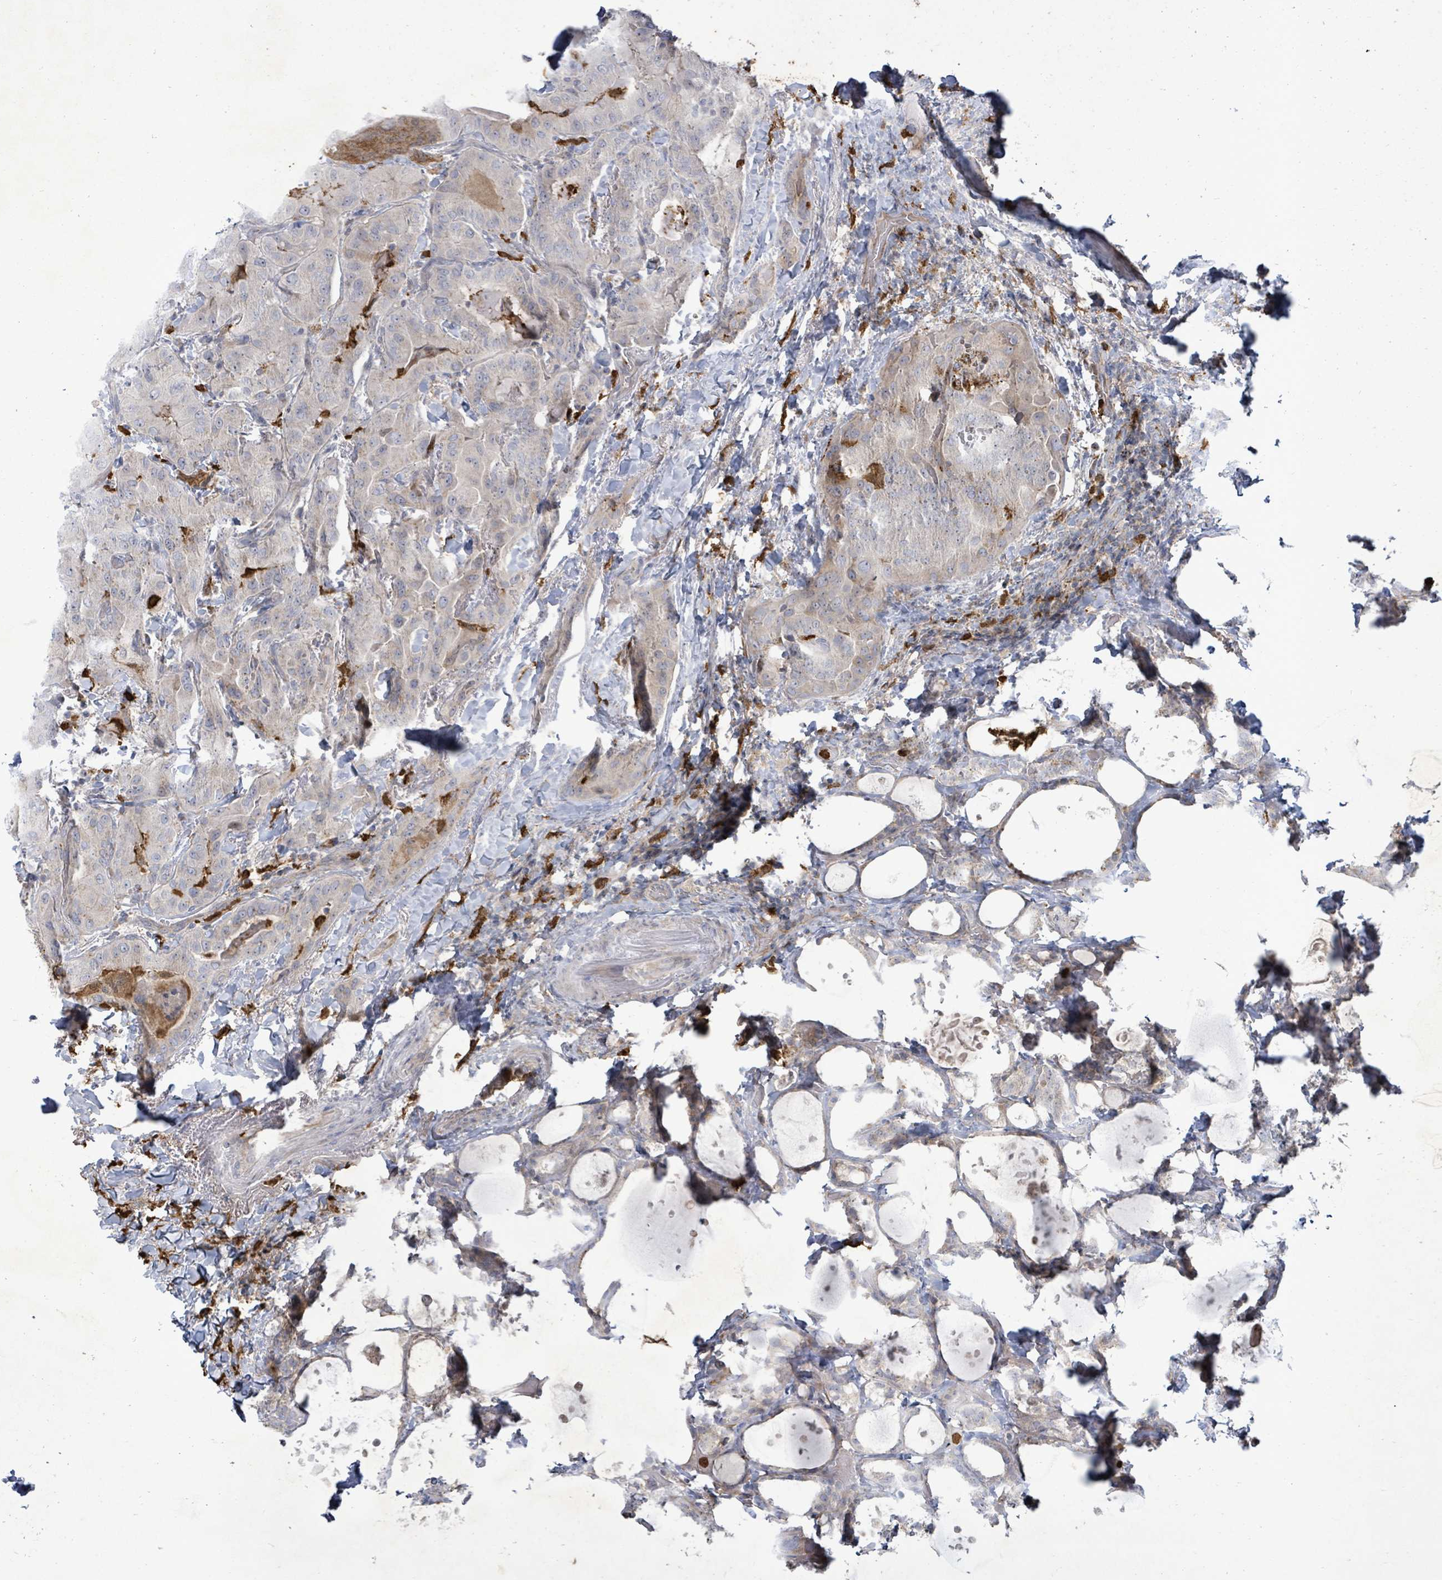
{"staining": {"intensity": "negative", "quantity": "none", "location": "none"}, "tissue": "thyroid cancer", "cell_type": "Tumor cells", "image_type": "cancer", "snomed": [{"axis": "morphology", "description": "Papillary adenocarcinoma, NOS"}, {"axis": "topography", "description": "Thyroid gland"}], "caption": "Human thyroid cancer (papillary adenocarcinoma) stained for a protein using IHC shows no expression in tumor cells.", "gene": "FAM210A", "patient": {"sex": "female", "age": 68}}